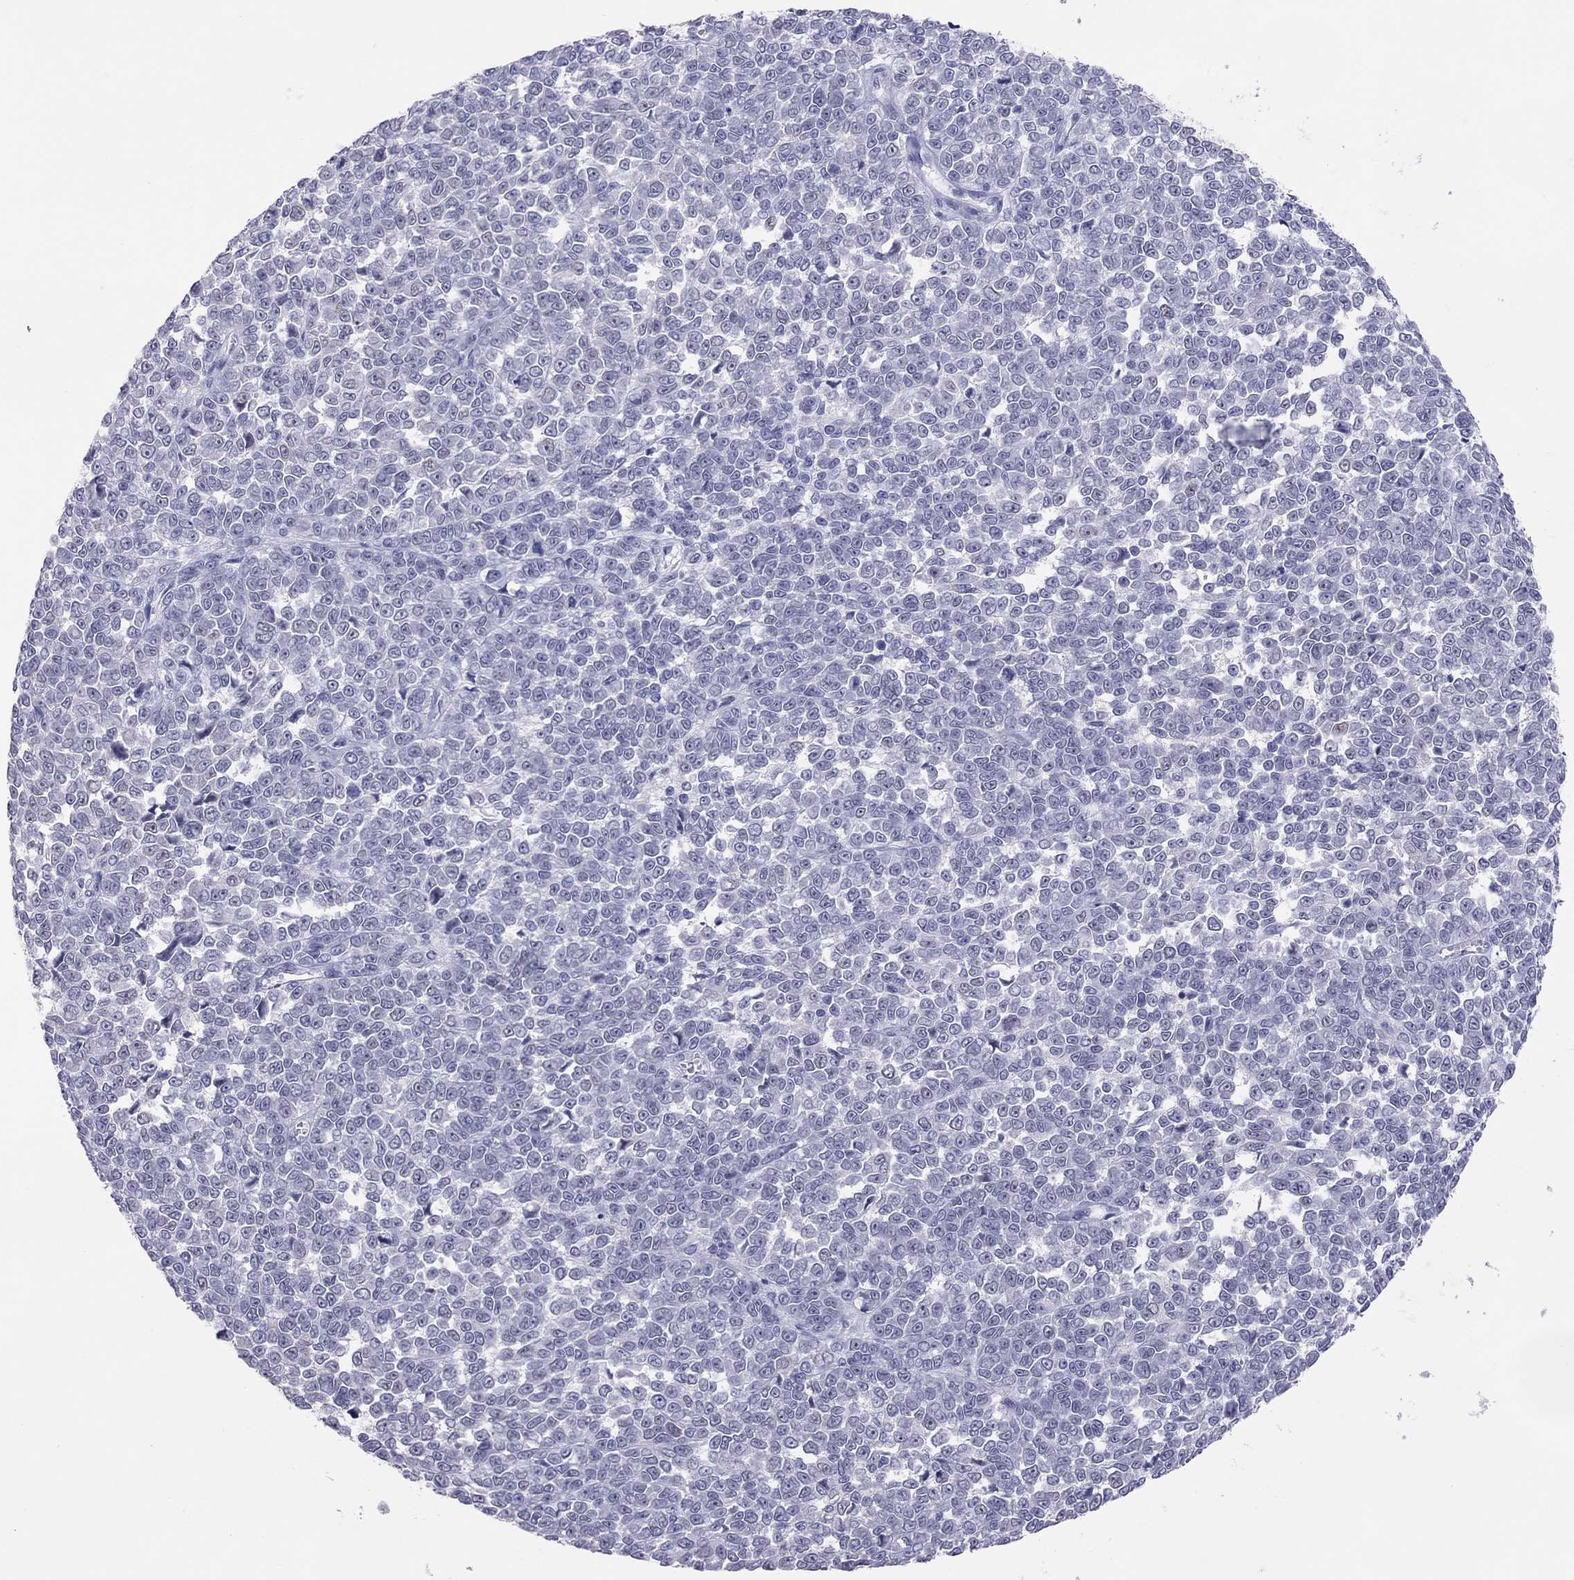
{"staining": {"intensity": "negative", "quantity": "none", "location": "none"}, "tissue": "melanoma", "cell_type": "Tumor cells", "image_type": "cancer", "snomed": [{"axis": "morphology", "description": "Malignant melanoma, NOS"}, {"axis": "topography", "description": "Skin"}], "caption": "Immunohistochemical staining of human melanoma exhibits no significant staining in tumor cells. The staining is performed using DAB (3,3'-diaminobenzidine) brown chromogen with nuclei counter-stained in using hematoxylin.", "gene": "PHOX2A", "patient": {"sex": "female", "age": 95}}